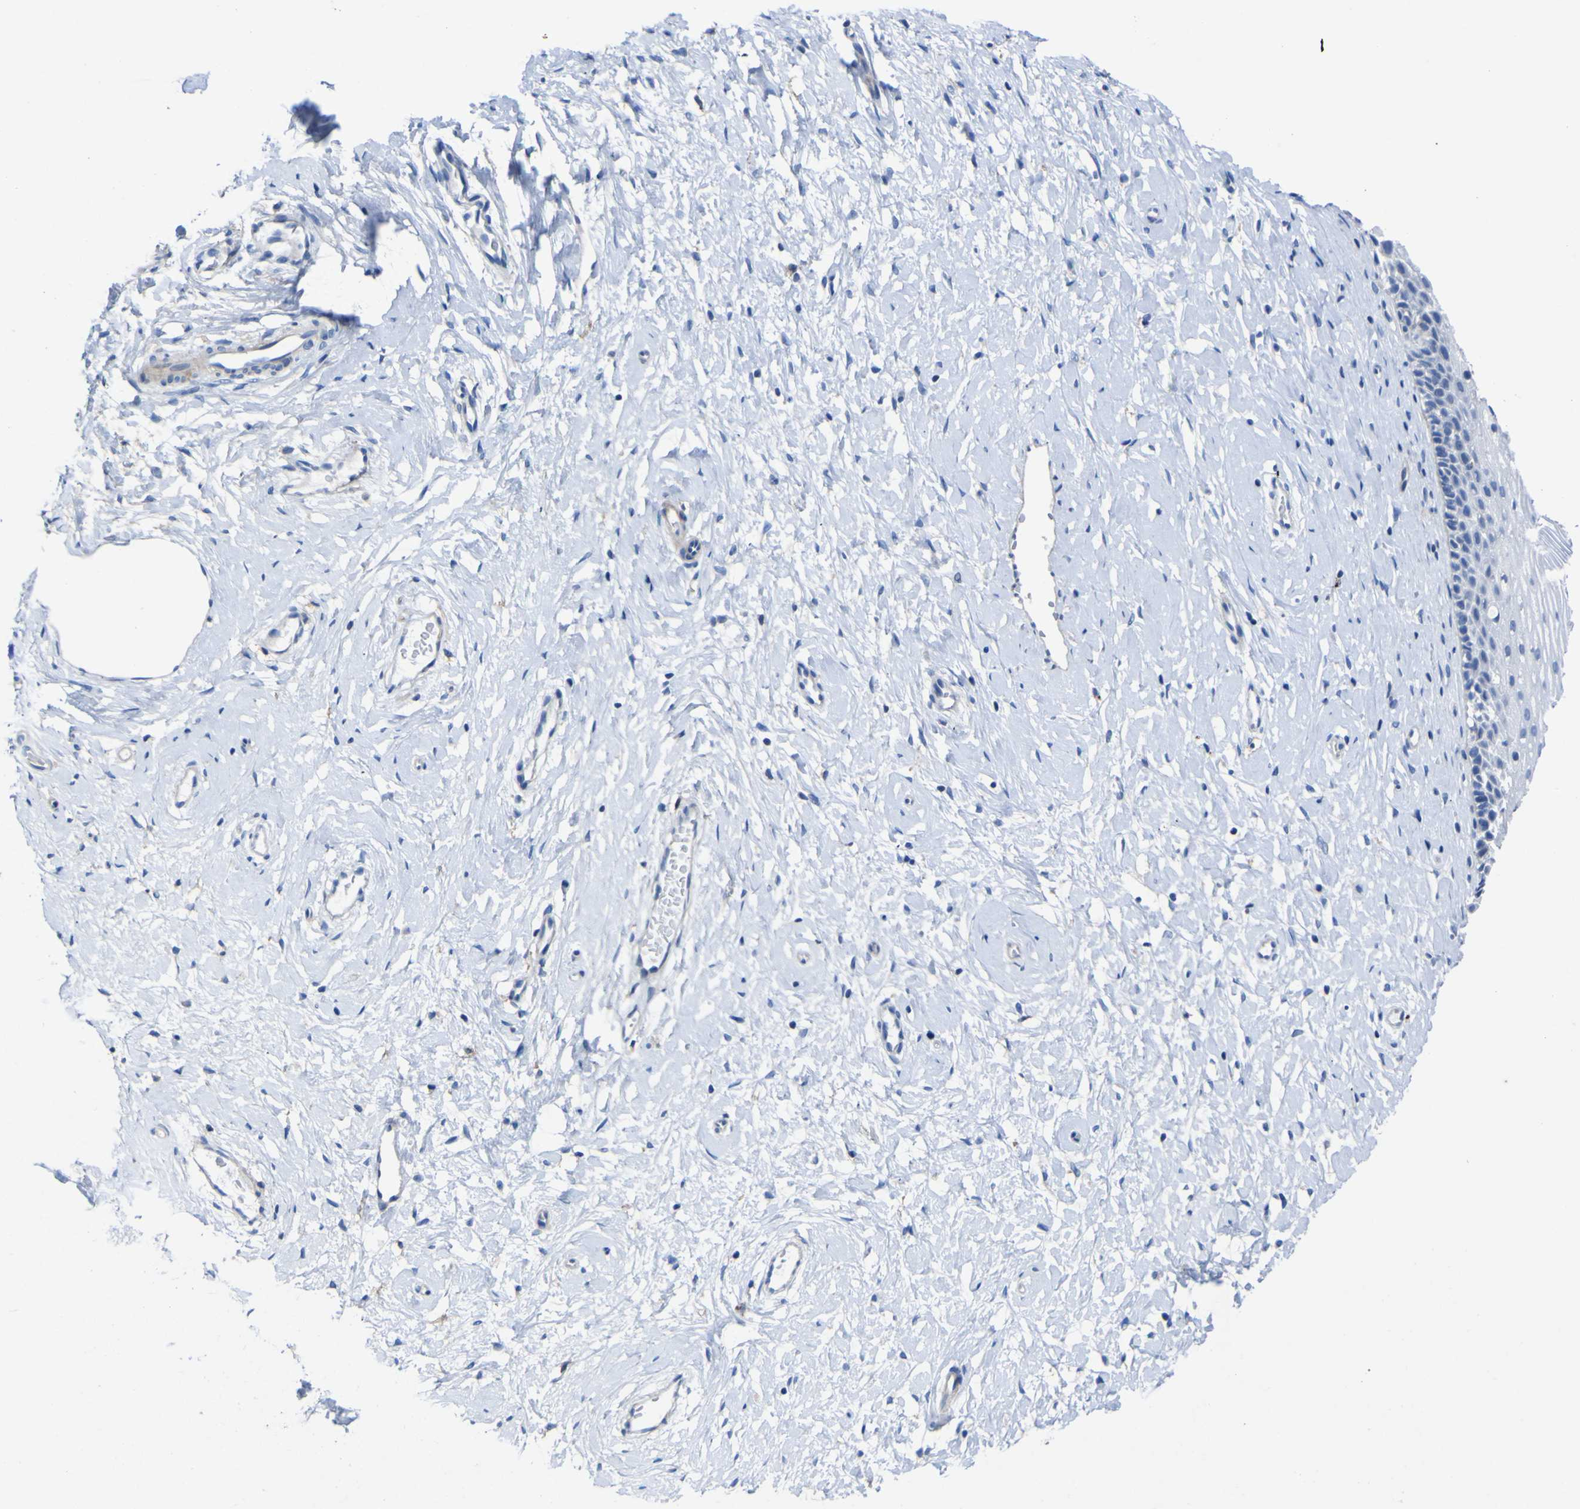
{"staining": {"intensity": "strong", "quantity": "<25%", "location": "cytoplasmic/membranous"}, "tissue": "cervix", "cell_type": "Glandular cells", "image_type": "normal", "snomed": [{"axis": "morphology", "description": "Normal tissue, NOS"}, {"axis": "topography", "description": "Cervix"}], "caption": "Brown immunohistochemical staining in normal human cervix exhibits strong cytoplasmic/membranous expression in approximately <25% of glandular cells.", "gene": "AGO4", "patient": {"sex": "female", "age": 39}}